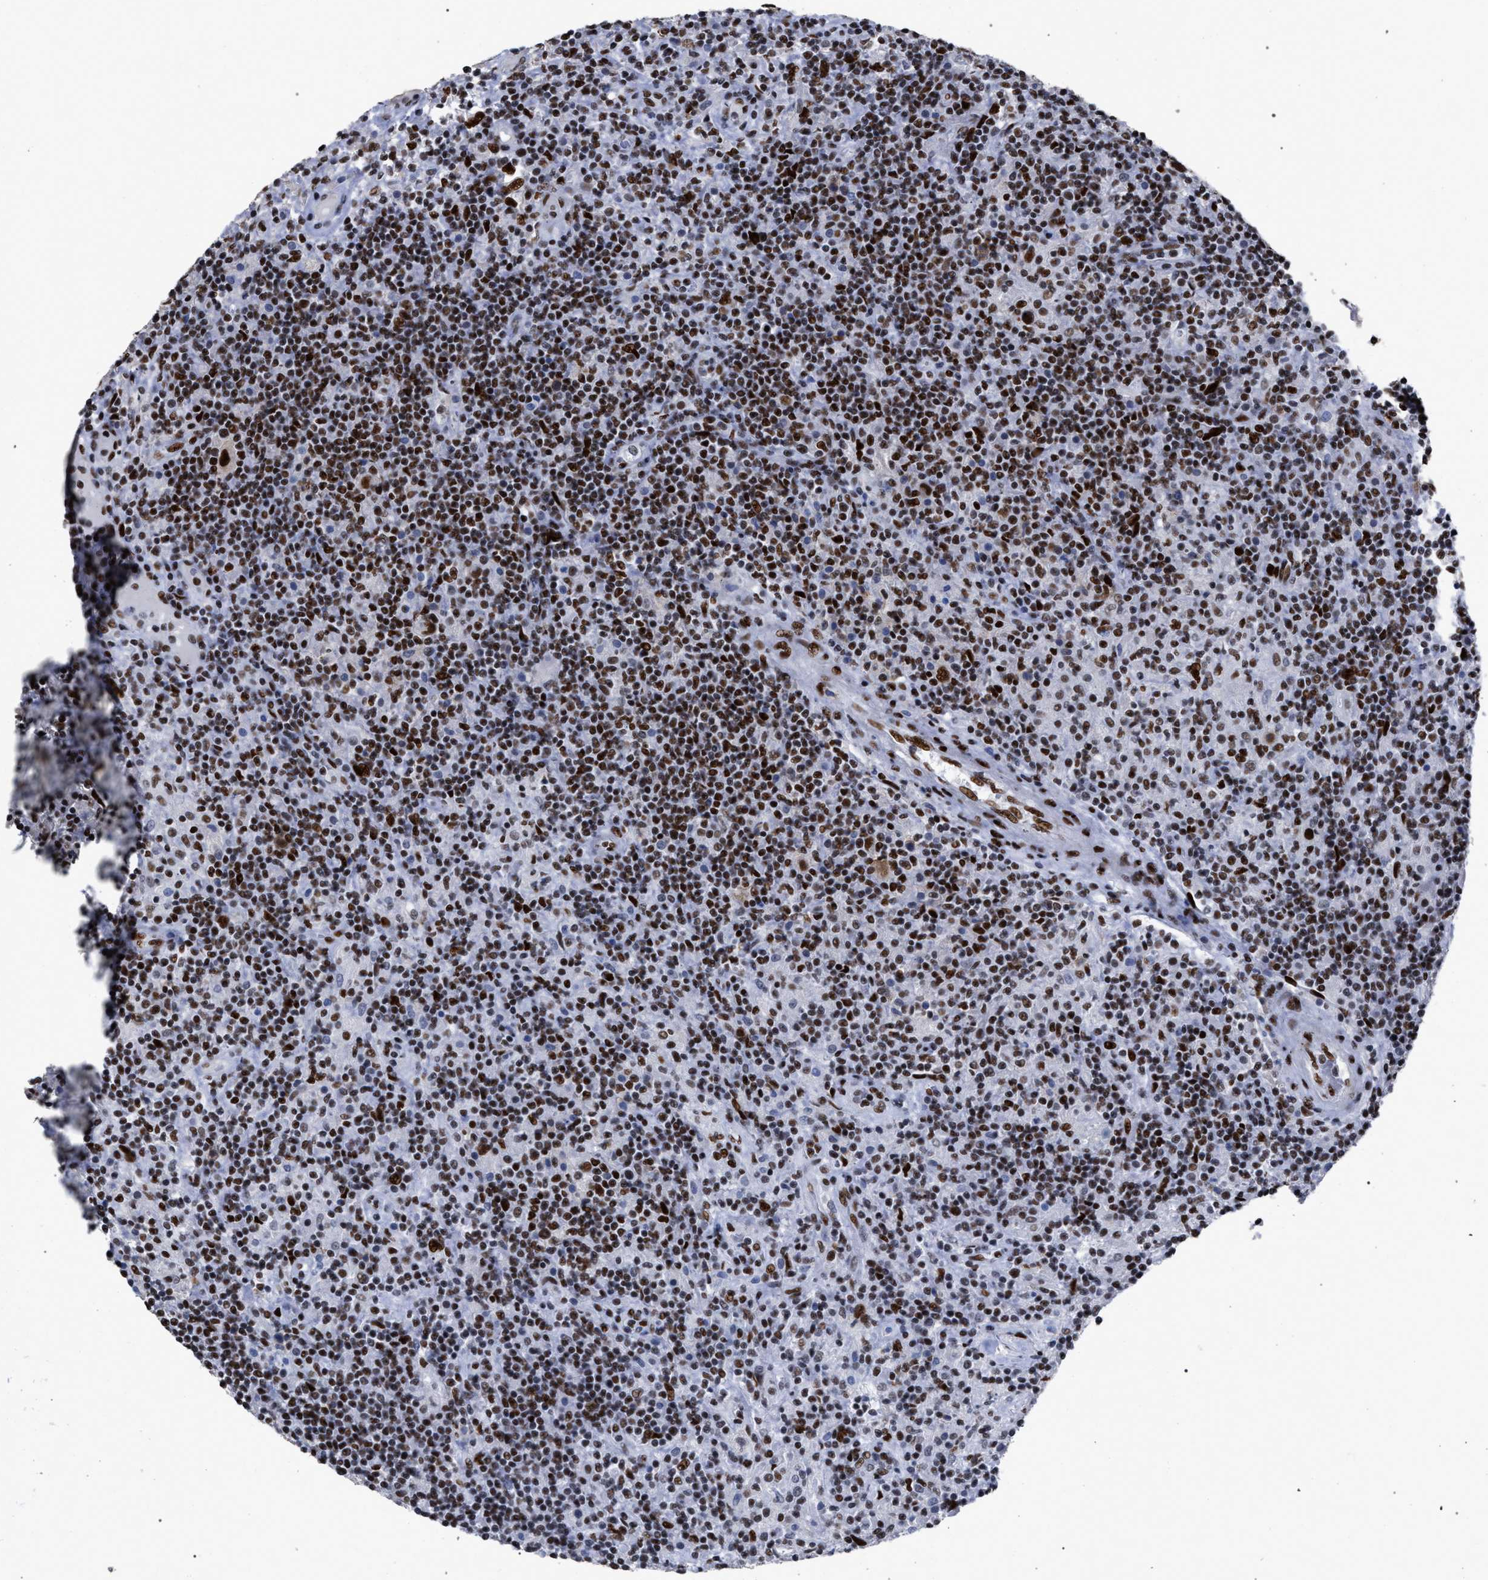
{"staining": {"intensity": "strong", "quantity": ">75%", "location": "nuclear"}, "tissue": "lymphoma", "cell_type": "Tumor cells", "image_type": "cancer", "snomed": [{"axis": "morphology", "description": "Hodgkin's disease, NOS"}, {"axis": "topography", "description": "Lymph node"}], "caption": "A high amount of strong nuclear staining is present in approximately >75% of tumor cells in lymphoma tissue. (IHC, brightfield microscopy, high magnification).", "gene": "TP53BP1", "patient": {"sex": "male", "age": 70}}